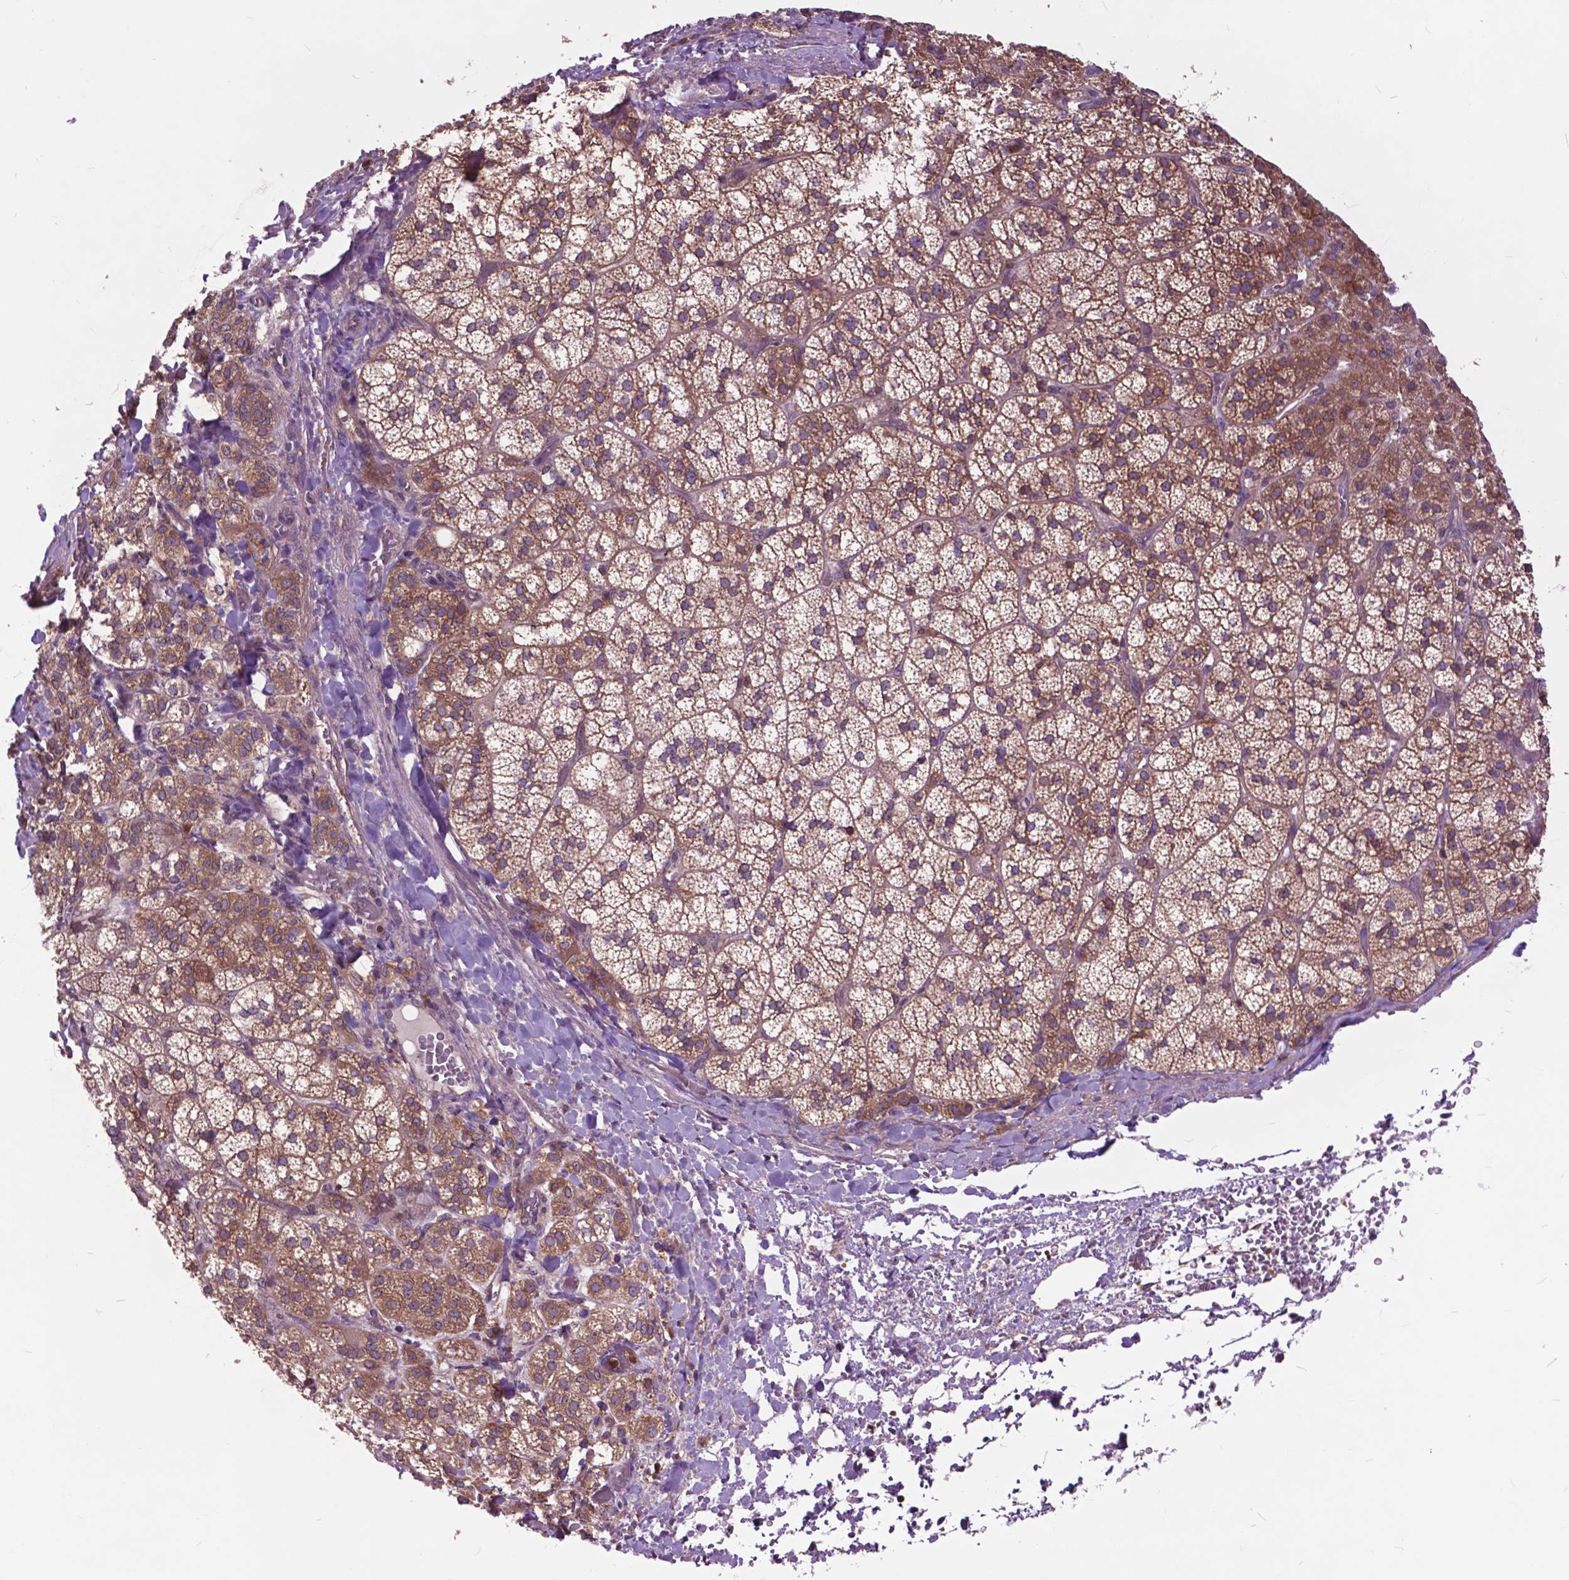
{"staining": {"intensity": "moderate", "quantity": ">75%", "location": "cytoplasmic/membranous"}, "tissue": "adrenal gland", "cell_type": "Glandular cells", "image_type": "normal", "snomed": [{"axis": "morphology", "description": "Normal tissue, NOS"}, {"axis": "topography", "description": "Adrenal gland"}], "caption": "Brown immunohistochemical staining in normal human adrenal gland shows moderate cytoplasmic/membranous expression in approximately >75% of glandular cells. (Stains: DAB in brown, nuclei in blue, Microscopy: brightfield microscopy at high magnification).", "gene": "ARAF", "patient": {"sex": "female", "age": 60}}